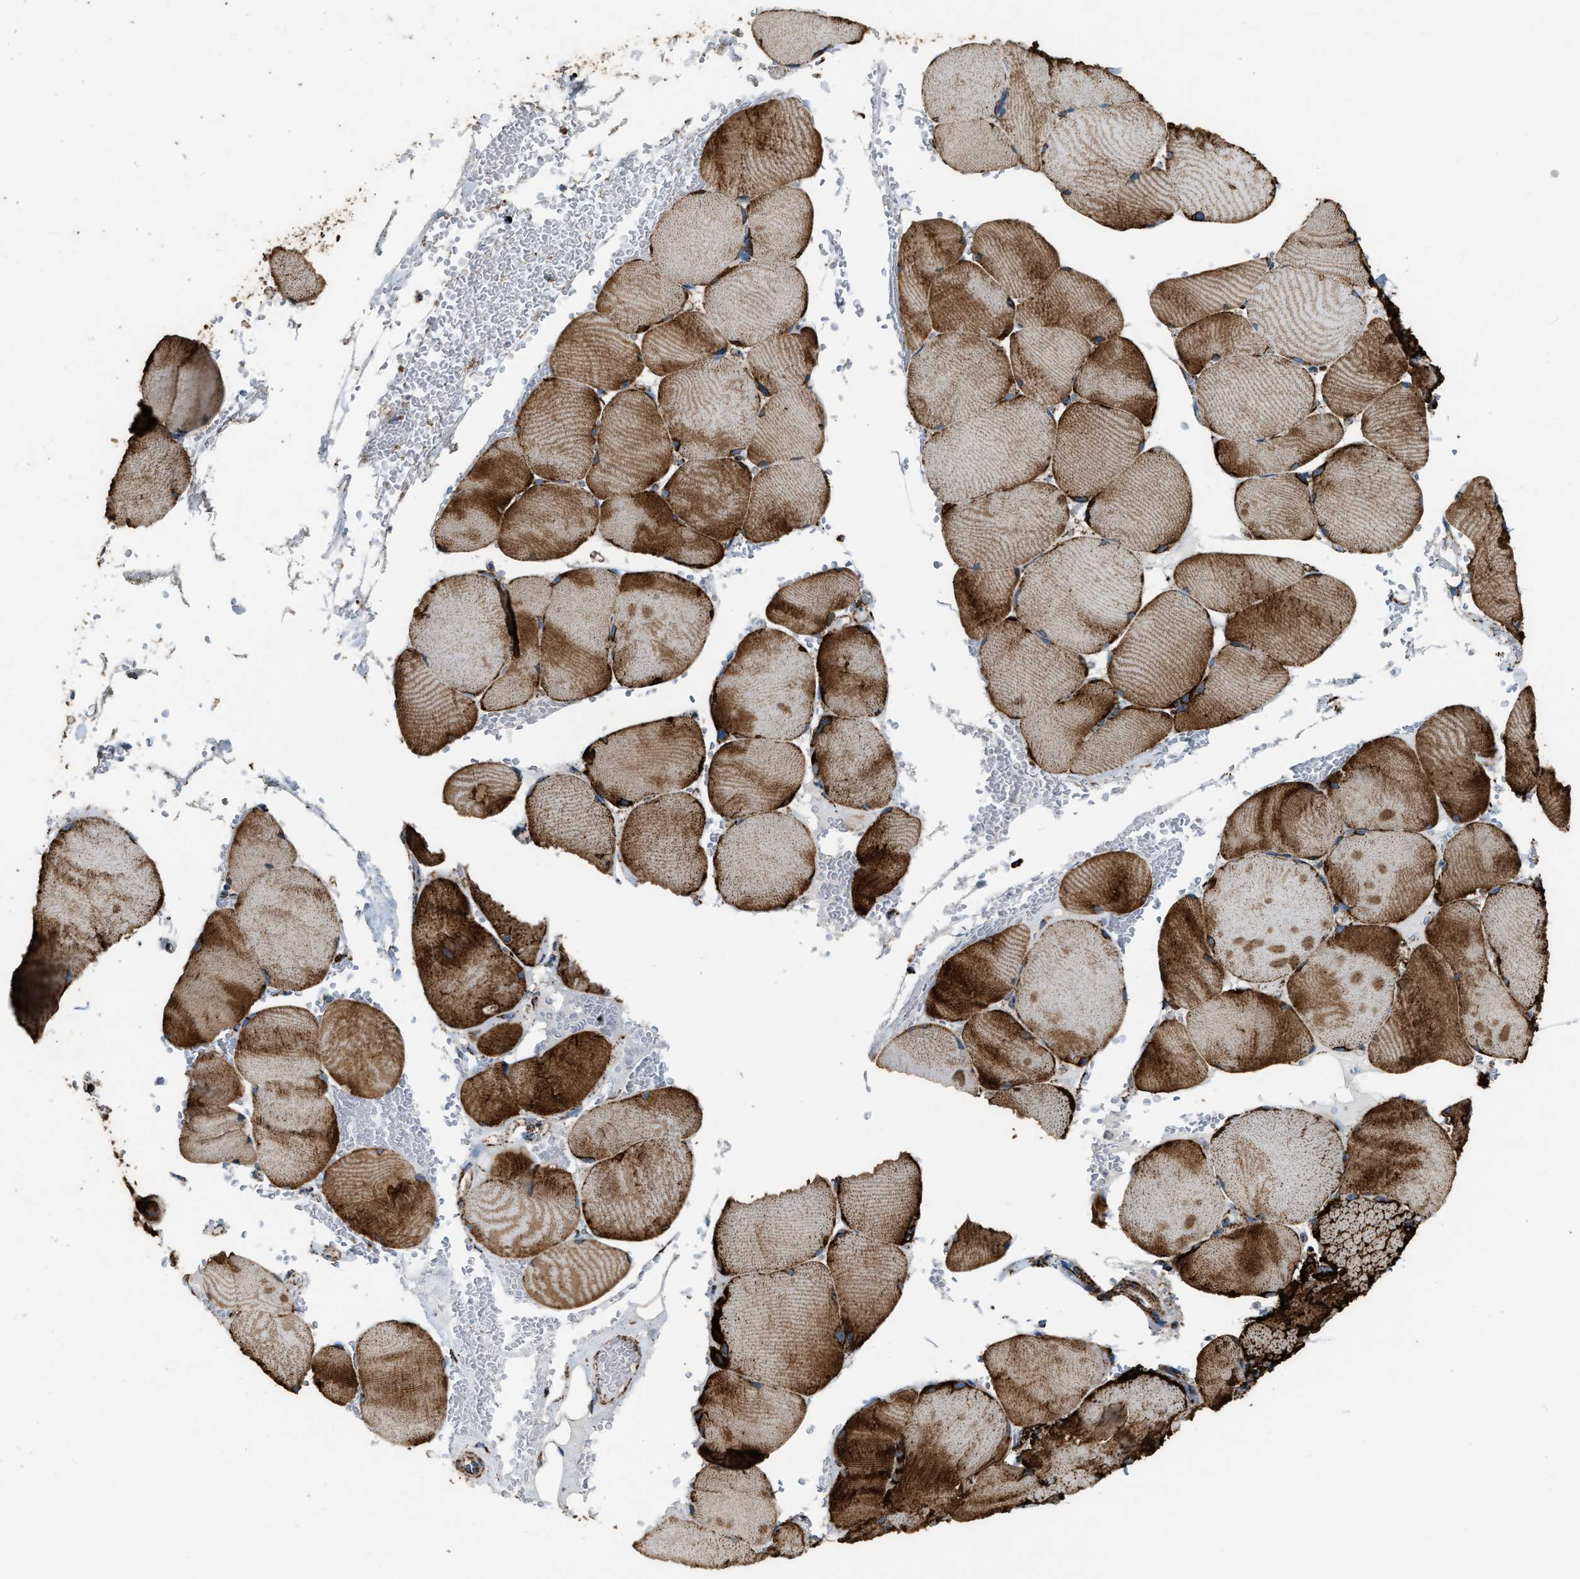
{"staining": {"intensity": "strong", "quantity": ">75%", "location": "cytoplasmic/membranous"}, "tissue": "skeletal muscle", "cell_type": "Myocytes", "image_type": "normal", "snomed": [{"axis": "morphology", "description": "Normal tissue, NOS"}, {"axis": "topography", "description": "Skin"}, {"axis": "topography", "description": "Skeletal muscle"}], "caption": "Skeletal muscle stained for a protein (brown) demonstrates strong cytoplasmic/membranous positive expression in approximately >75% of myocytes.", "gene": "MDH2", "patient": {"sex": "male", "age": 83}}